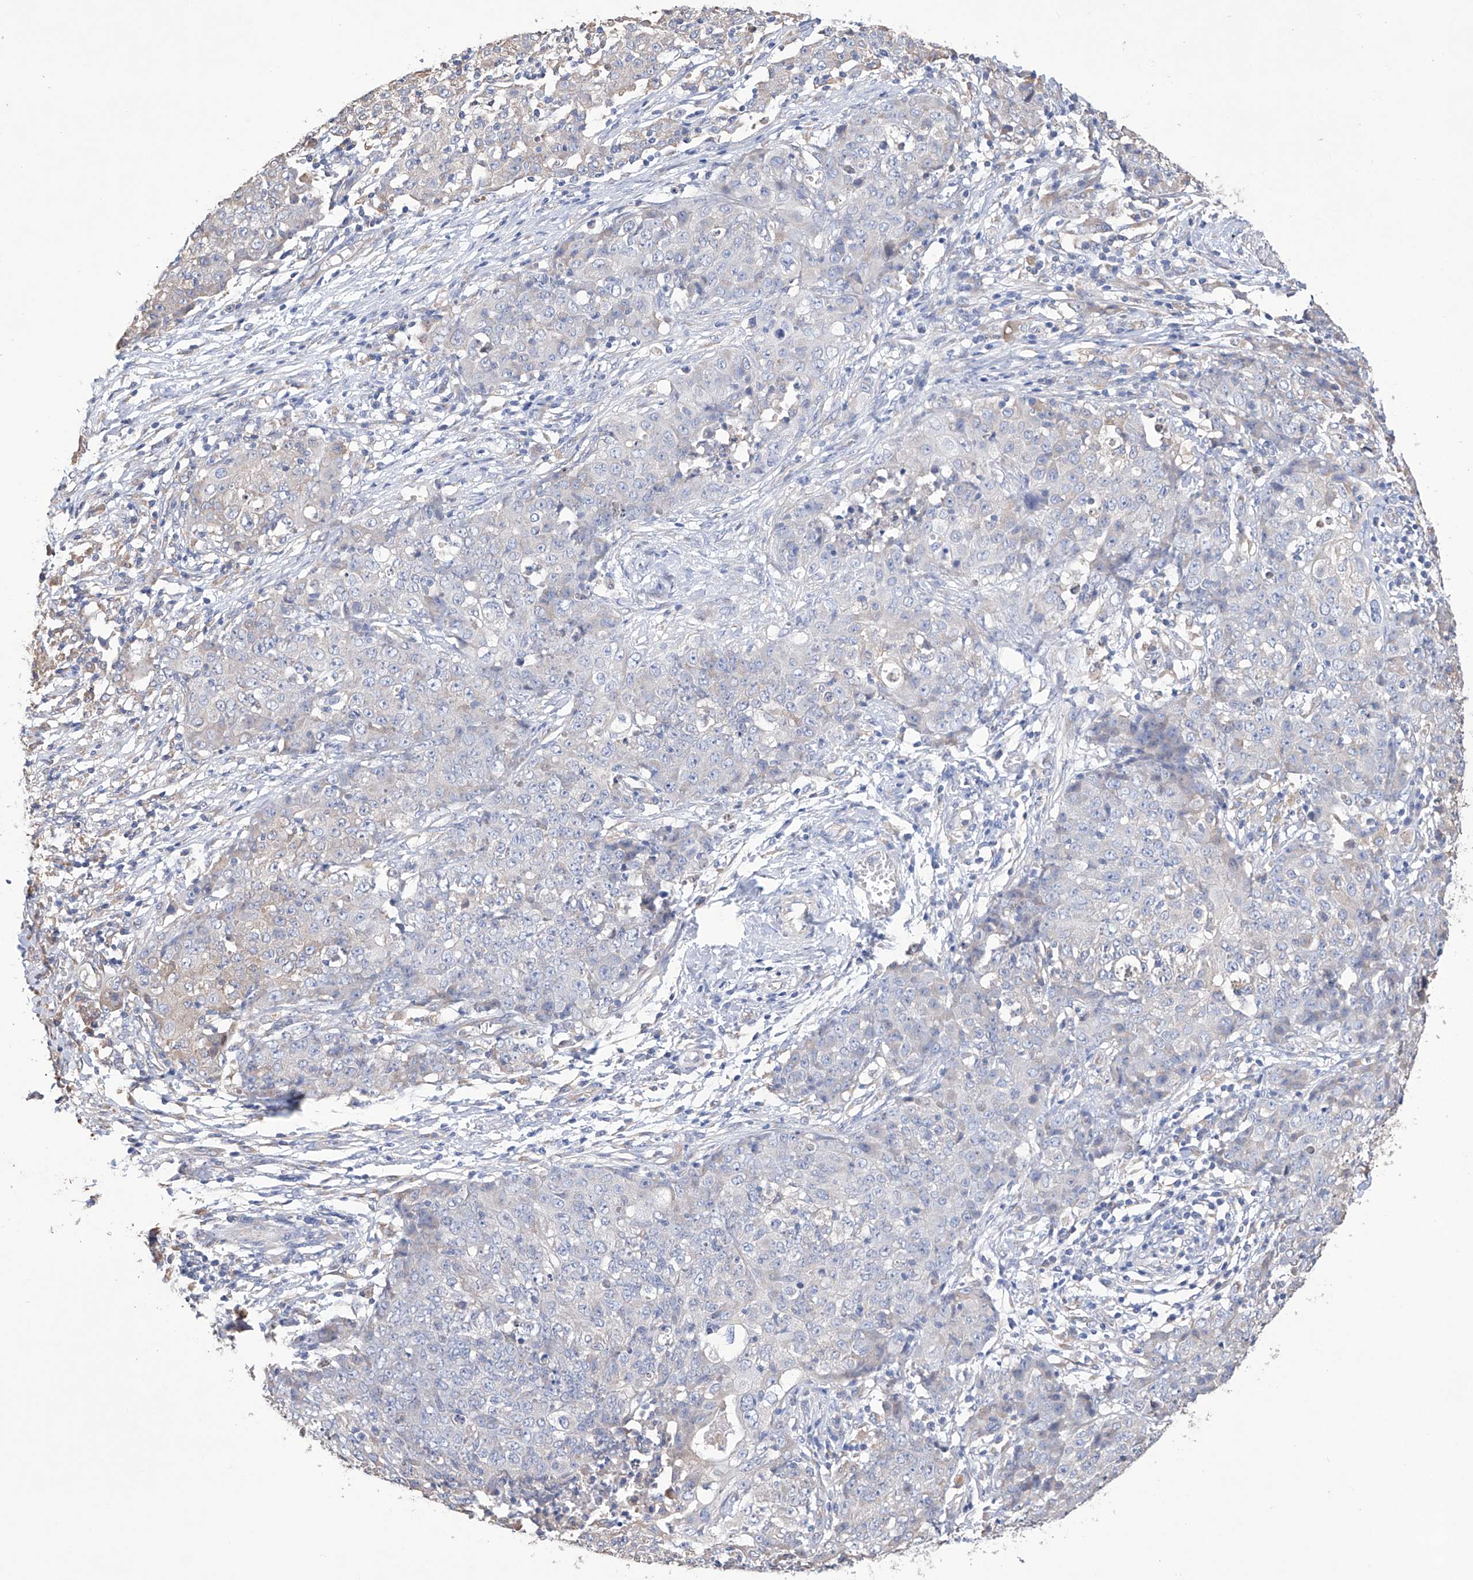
{"staining": {"intensity": "negative", "quantity": "none", "location": "none"}, "tissue": "ovarian cancer", "cell_type": "Tumor cells", "image_type": "cancer", "snomed": [{"axis": "morphology", "description": "Carcinoma, endometroid"}, {"axis": "topography", "description": "Ovary"}], "caption": "Immunohistochemistry photomicrograph of ovarian cancer (endometroid carcinoma) stained for a protein (brown), which displays no staining in tumor cells.", "gene": "AFG1L", "patient": {"sex": "female", "age": 42}}